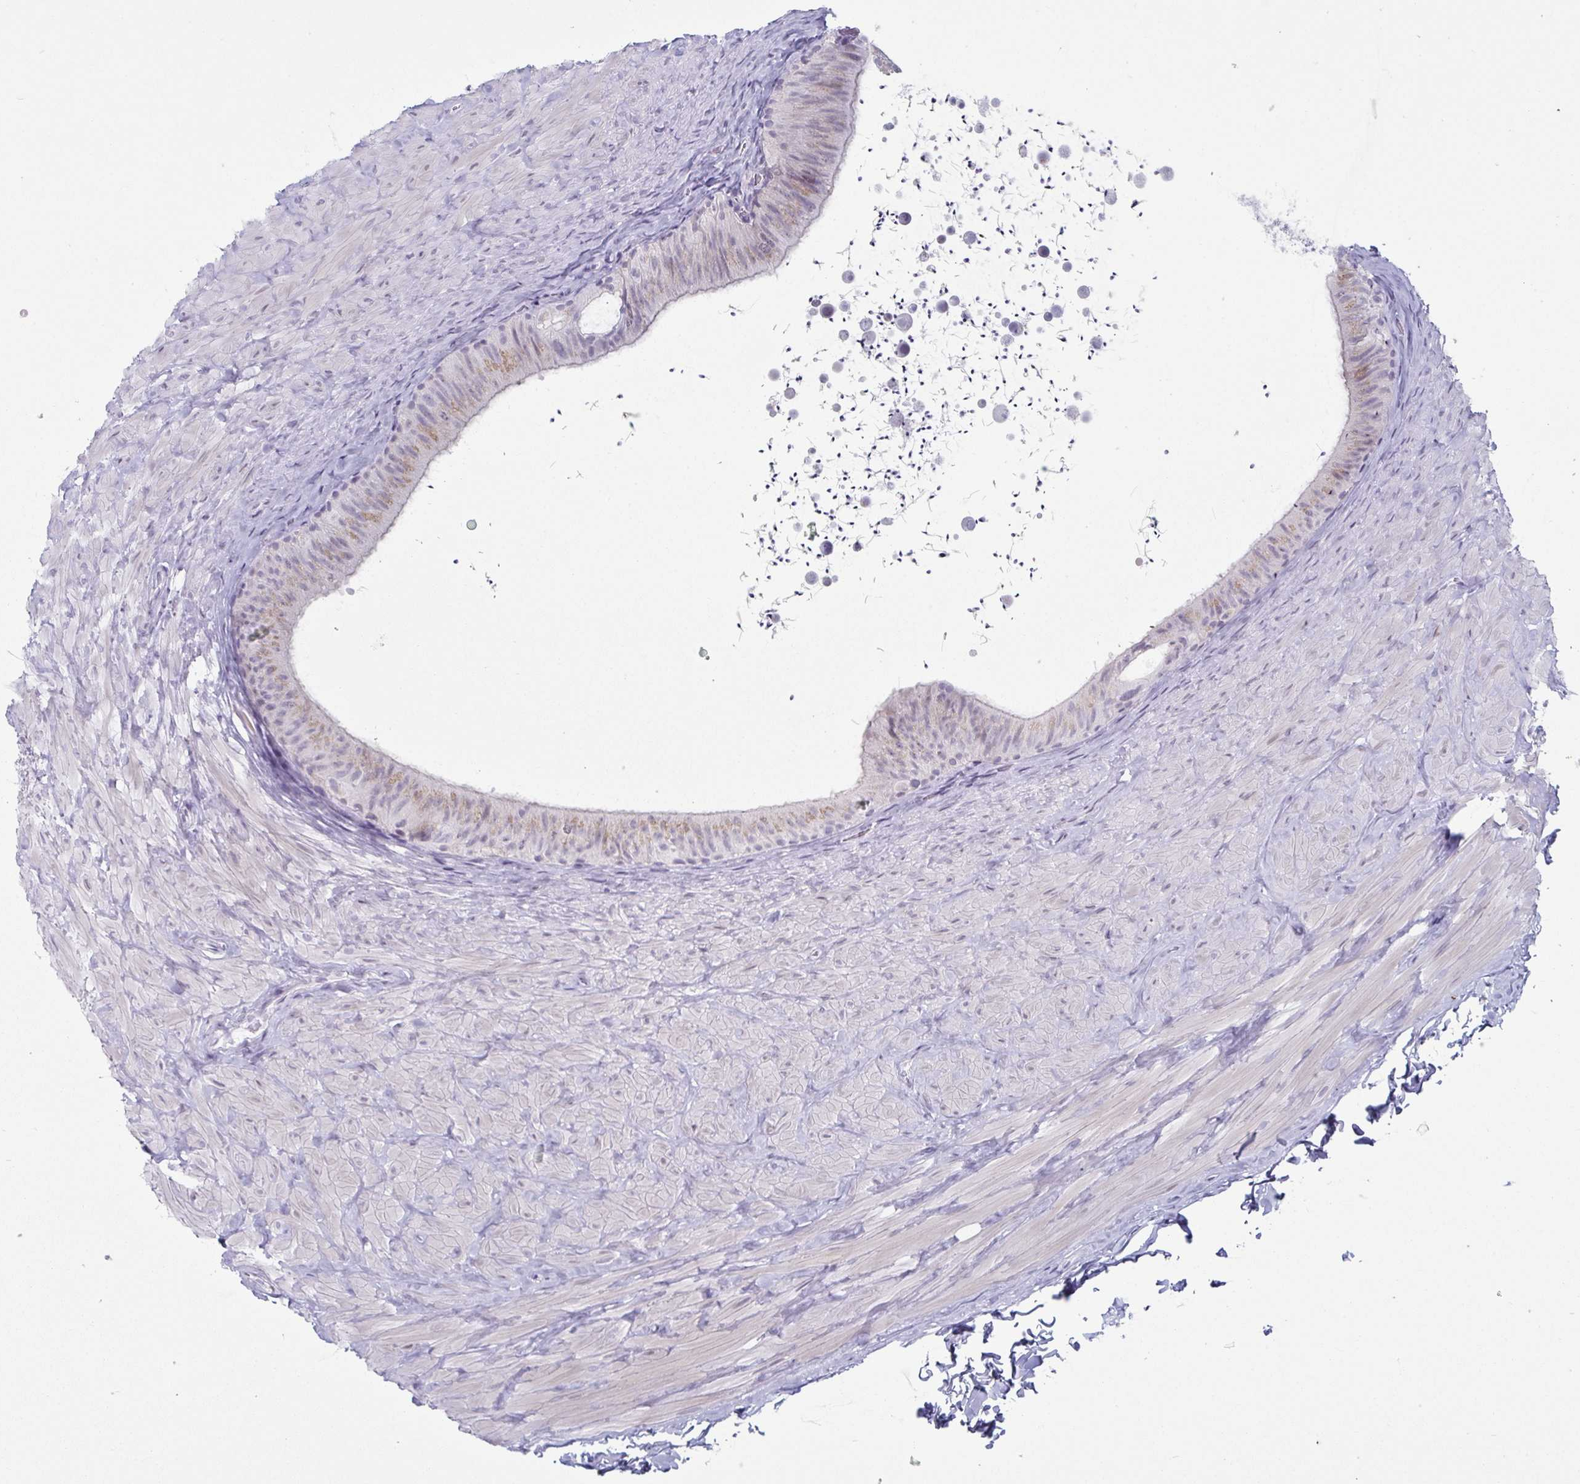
{"staining": {"intensity": "weak", "quantity": "<25%", "location": "cytoplasmic/membranous"}, "tissue": "epididymis", "cell_type": "Glandular cells", "image_type": "normal", "snomed": [{"axis": "morphology", "description": "Normal tissue, NOS"}, {"axis": "topography", "description": "Epididymis, spermatic cord, NOS"}, {"axis": "topography", "description": "Epididymis"}], "caption": "Protein analysis of normal epididymis displays no significant positivity in glandular cells. (DAB immunohistochemistry, high magnification).", "gene": "VSIG10L", "patient": {"sex": "male", "age": 31}}